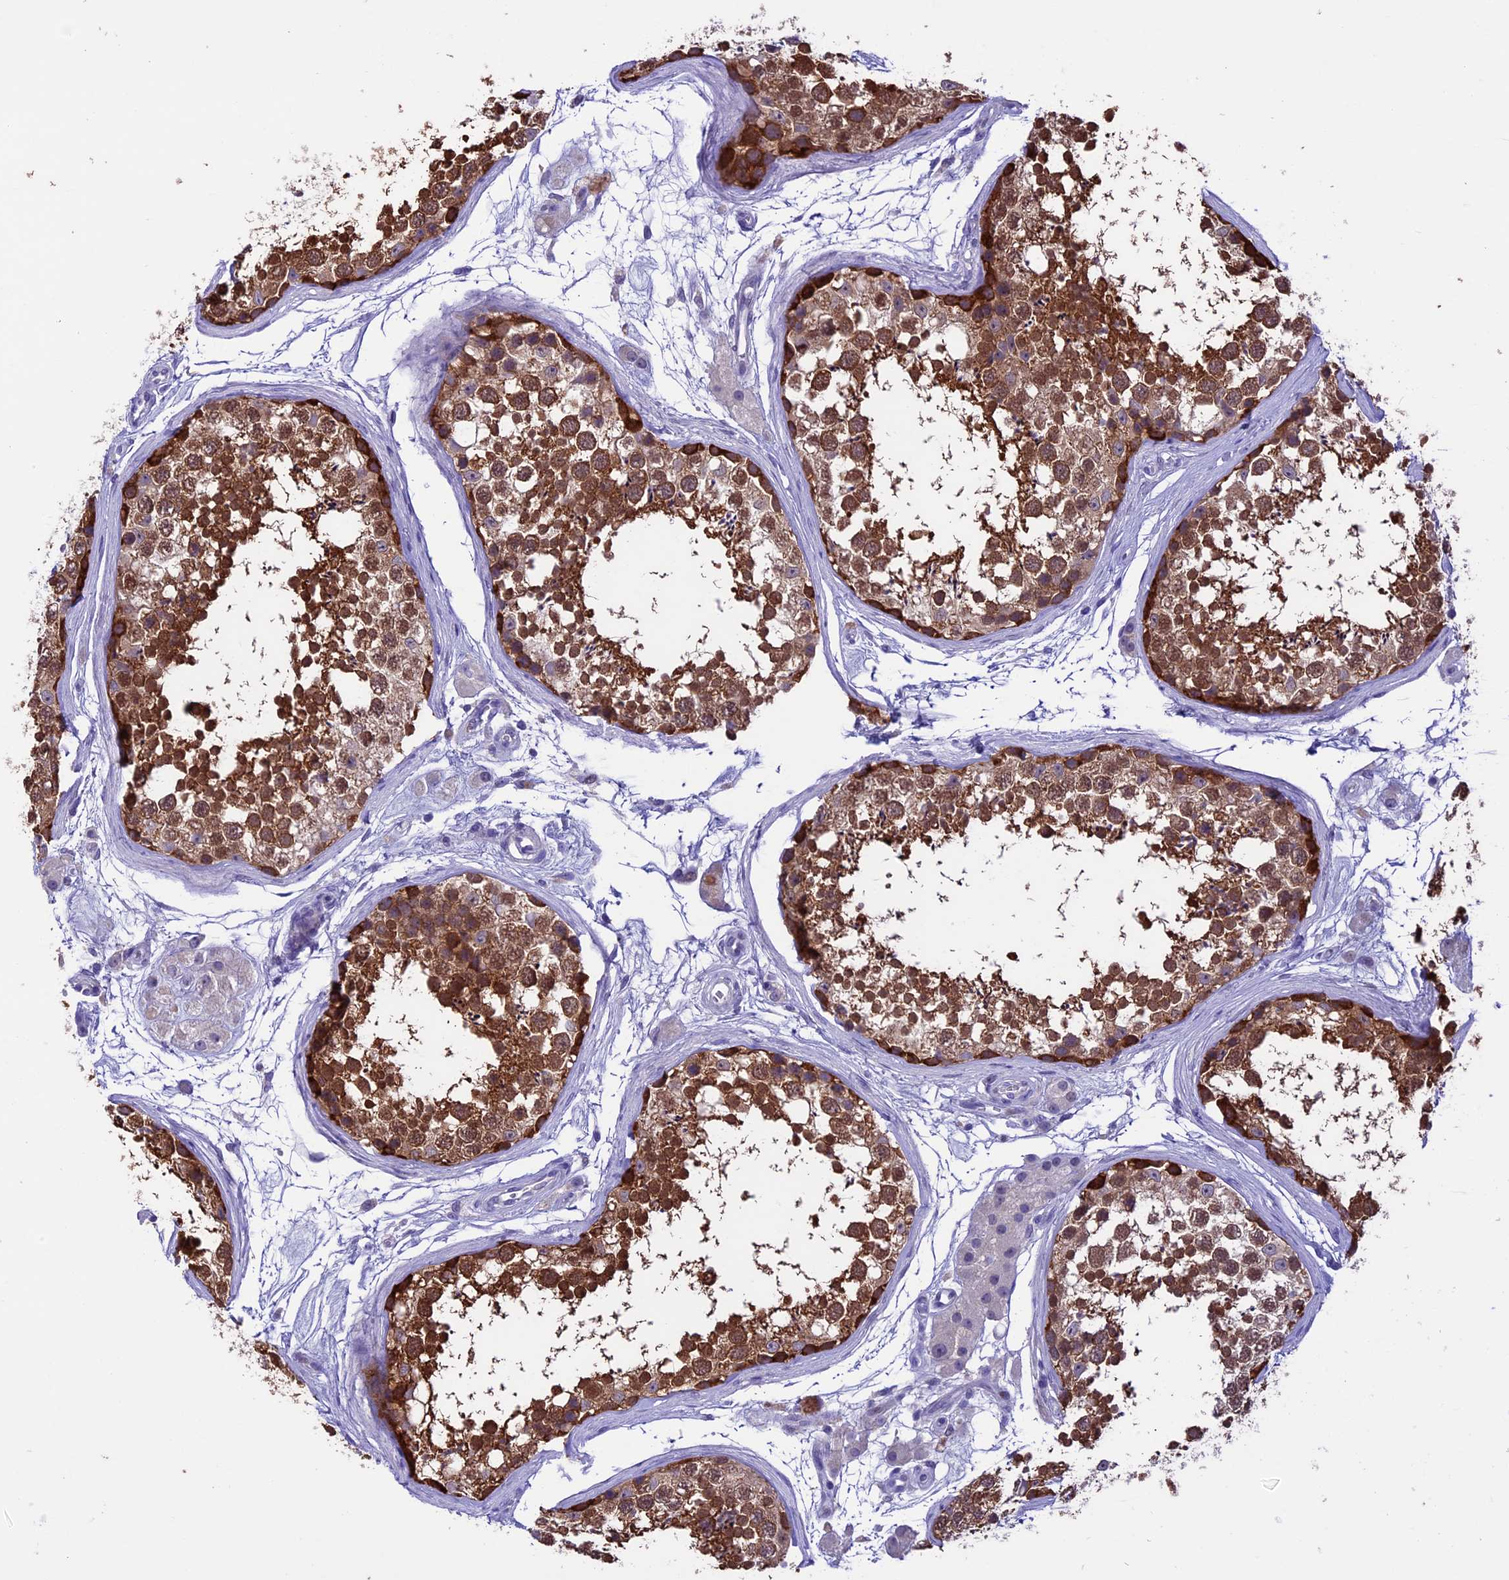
{"staining": {"intensity": "strong", "quantity": ">75%", "location": "cytoplasmic/membranous"}, "tissue": "testis", "cell_type": "Cells in seminiferous ducts", "image_type": "normal", "snomed": [{"axis": "morphology", "description": "Normal tissue, NOS"}, {"axis": "topography", "description": "Testis"}], "caption": "Immunohistochemical staining of benign human testis demonstrates high levels of strong cytoplasmic/membranous staining in about >75% of cells in seminiferous ducts.", "gene": "XKR7", "patient": {"sex": "male", "age": 56}}